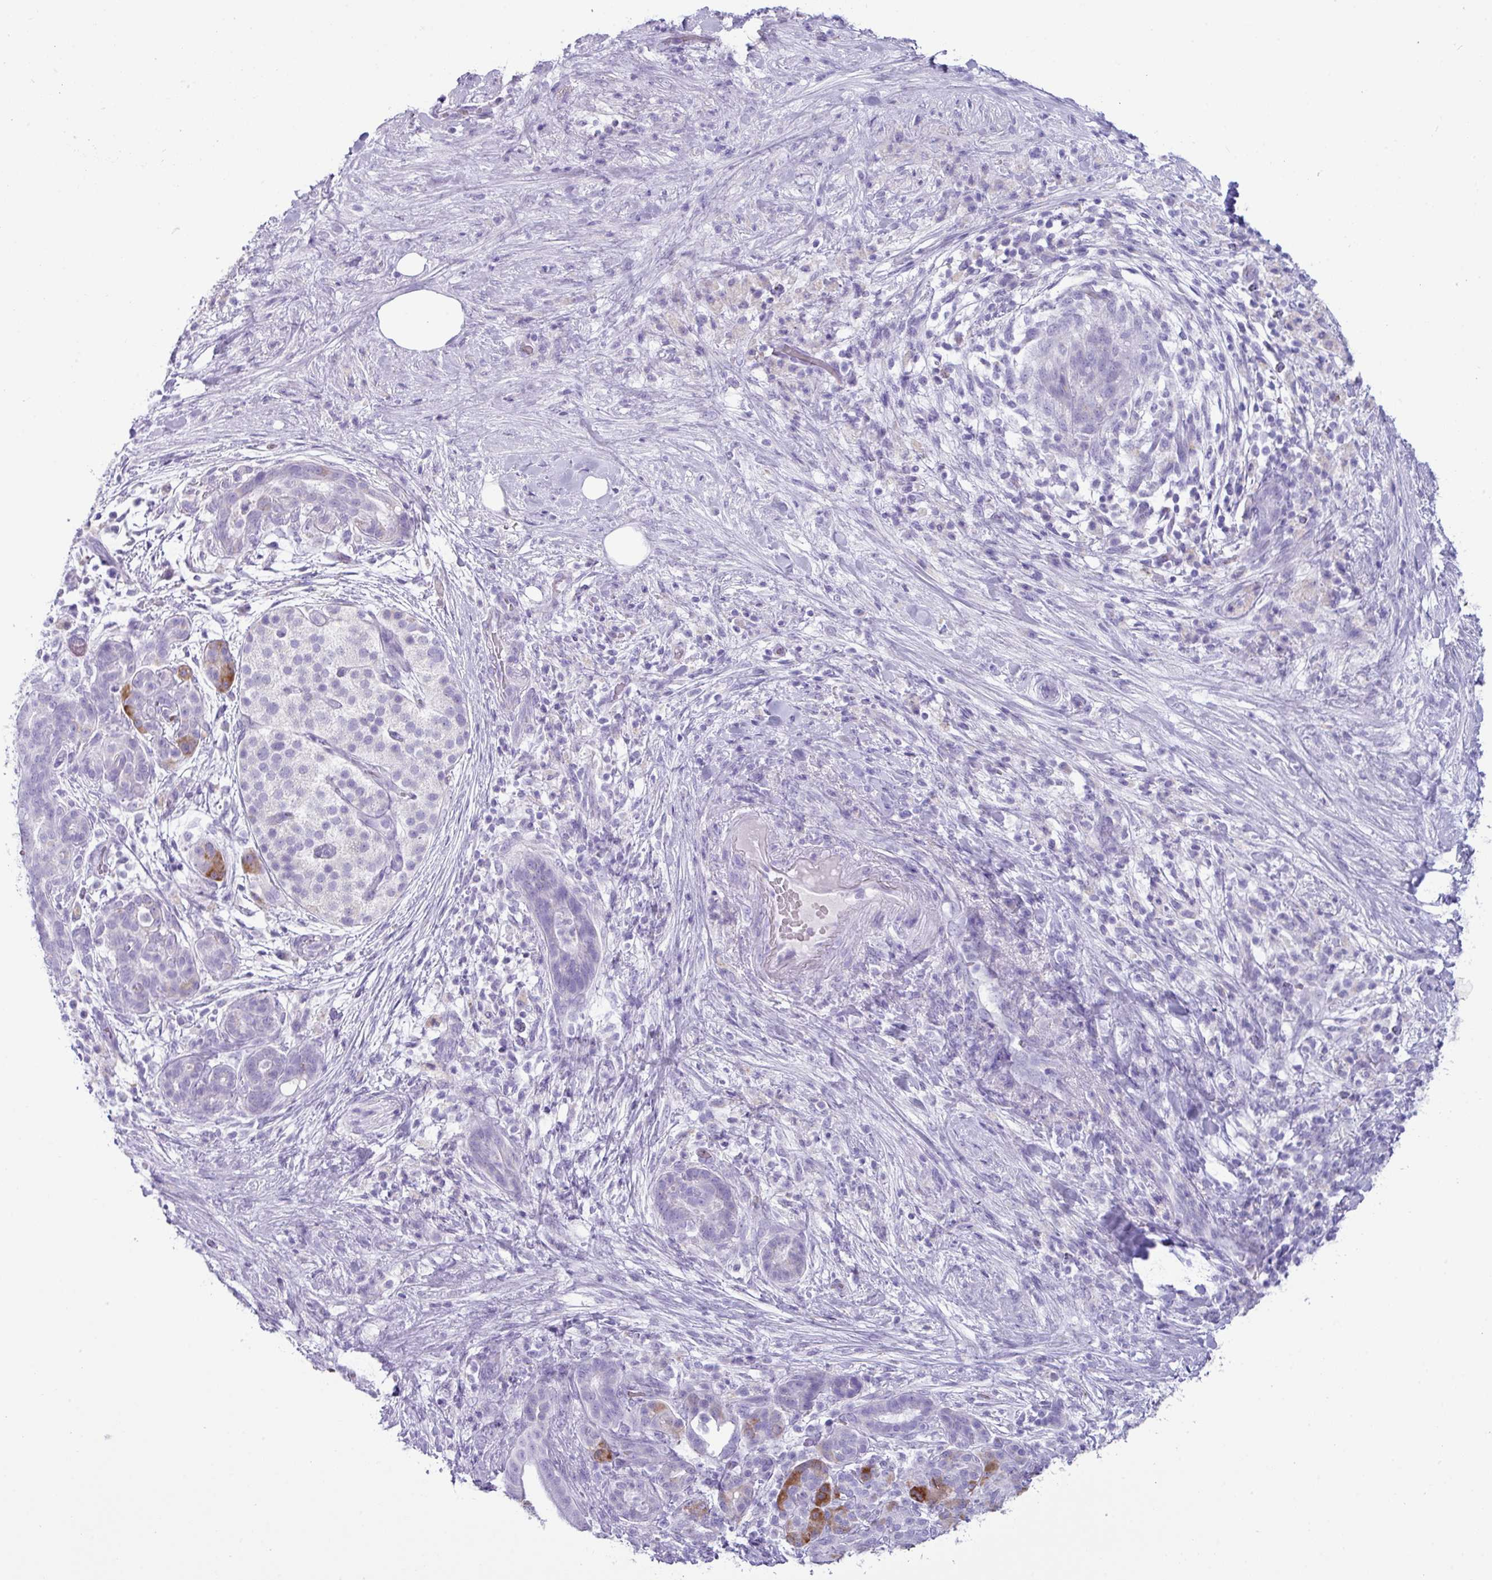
{"staining": {"intensity": "negative", "quantity": "none", "location": "none"}, "tissue": "pancreatic cancer", "cell_type": "Tumor cells", "image_type": "cancer", "snomed": [{"axis": "morphology", "description": "Adenocarcinoma, NOS"}, {"axis": "topography", "description": "Pancreas"}], "caption": "Immunohistochemical staining of human pancreatic cancer reveals no significant expression in tumor cells.", "gene": "NCCRP1", "patient": {"sex": "male", "age": 44}}